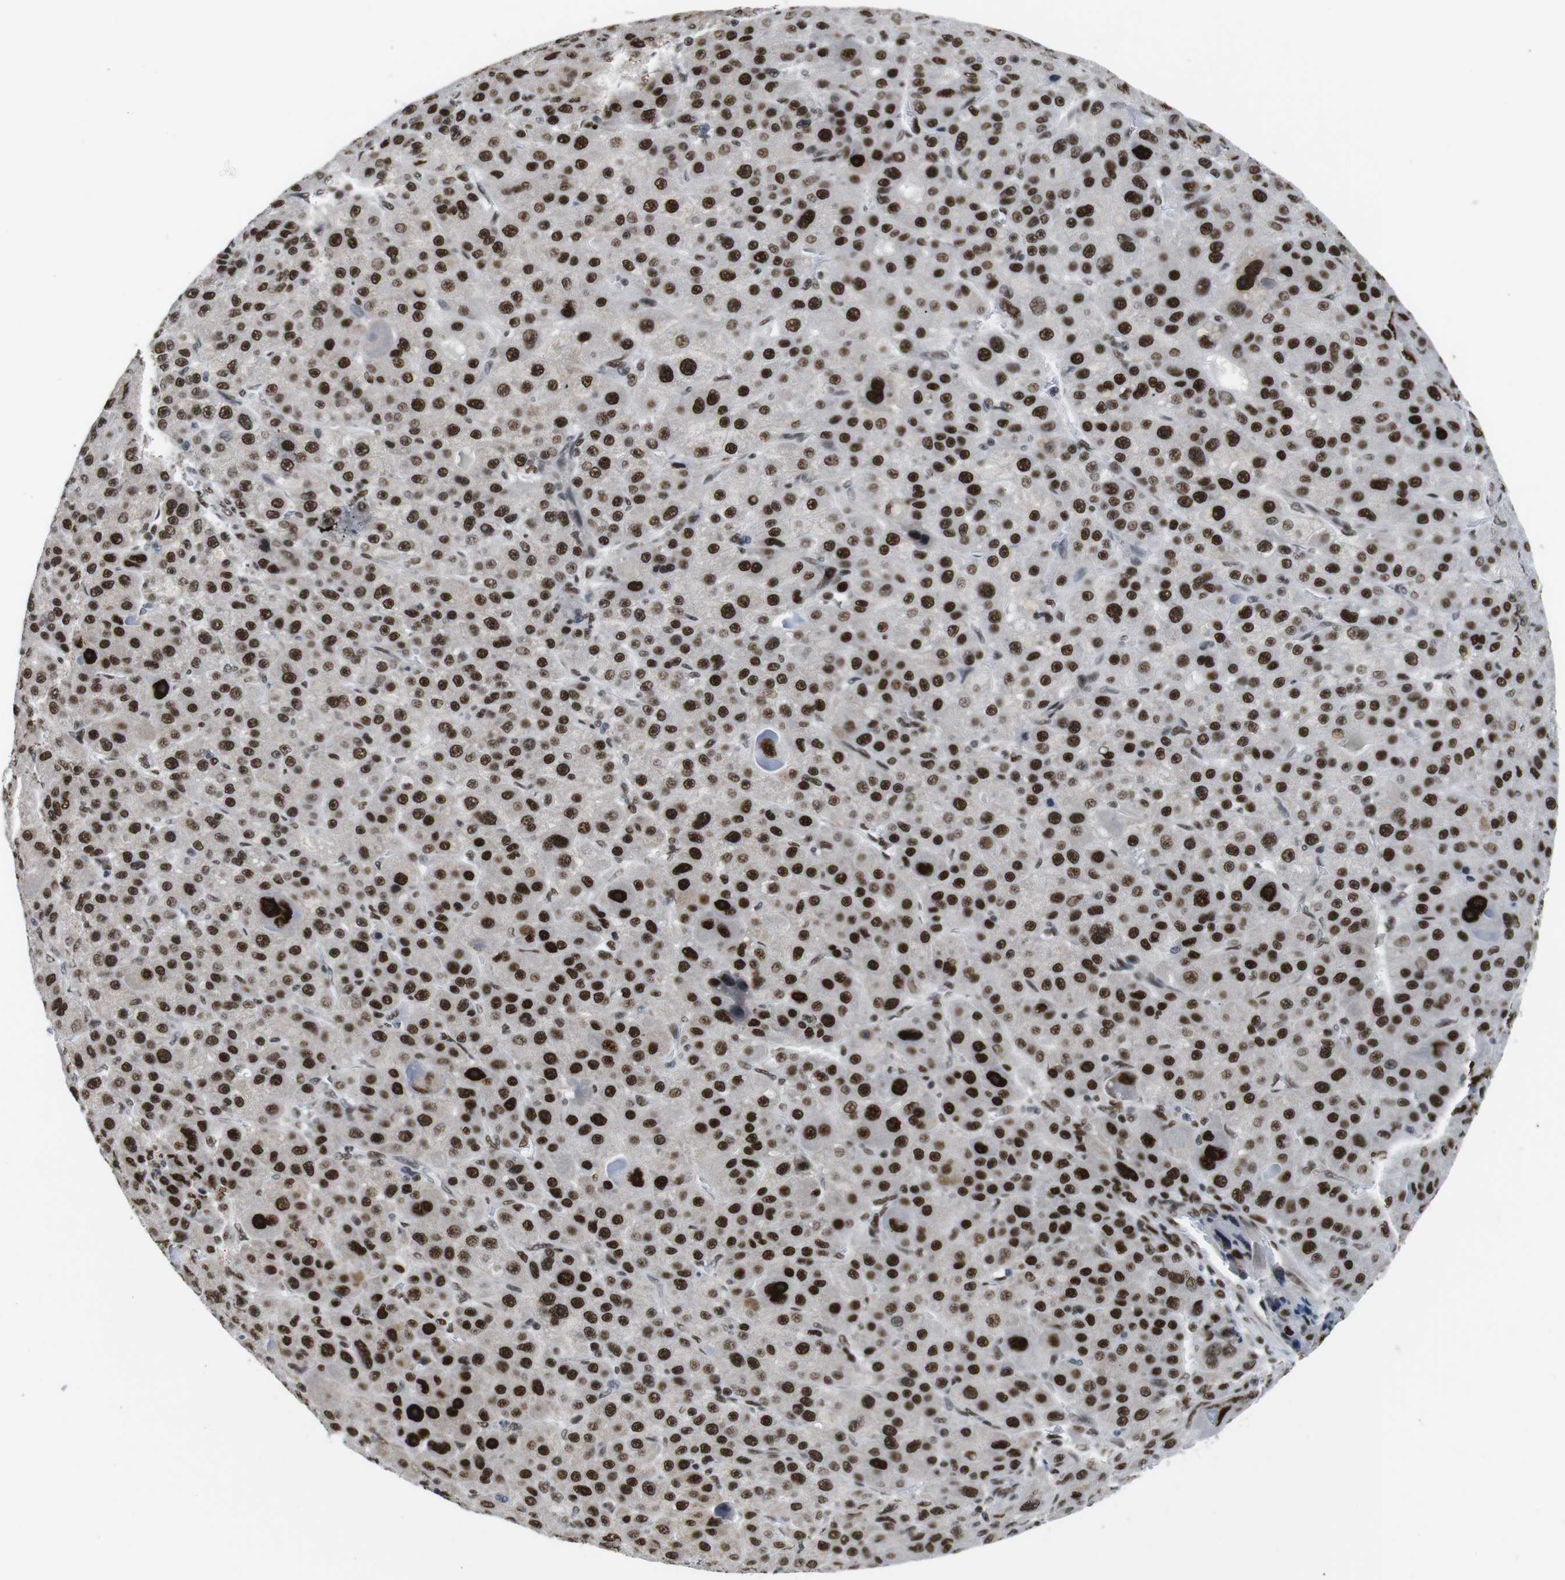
{"staining": {"intensity": "strong", "quantity": ">75%", "location": "nuclear"}, "tissue": "liver cancer", "cell_type": "Tumor cells", "image_type": "cancer", "snomed": [{"axis": "morphology", "description": "Carcinoma, Hepatocellular, NOS"}, {"axis": "topography", "description": "Liver"}], "caption": "Liver hepatocellular carcinoma tissue reveals strong nuclear positivity in approximately >75% of tumor cells, visualized by immunohistochemistry. Immunohistochemistry (ihc) stains the protein of interest in brown and the nuclei are stained blue.", "gene": "PSME3", "patient": {"sex": "male", "age": 76}}